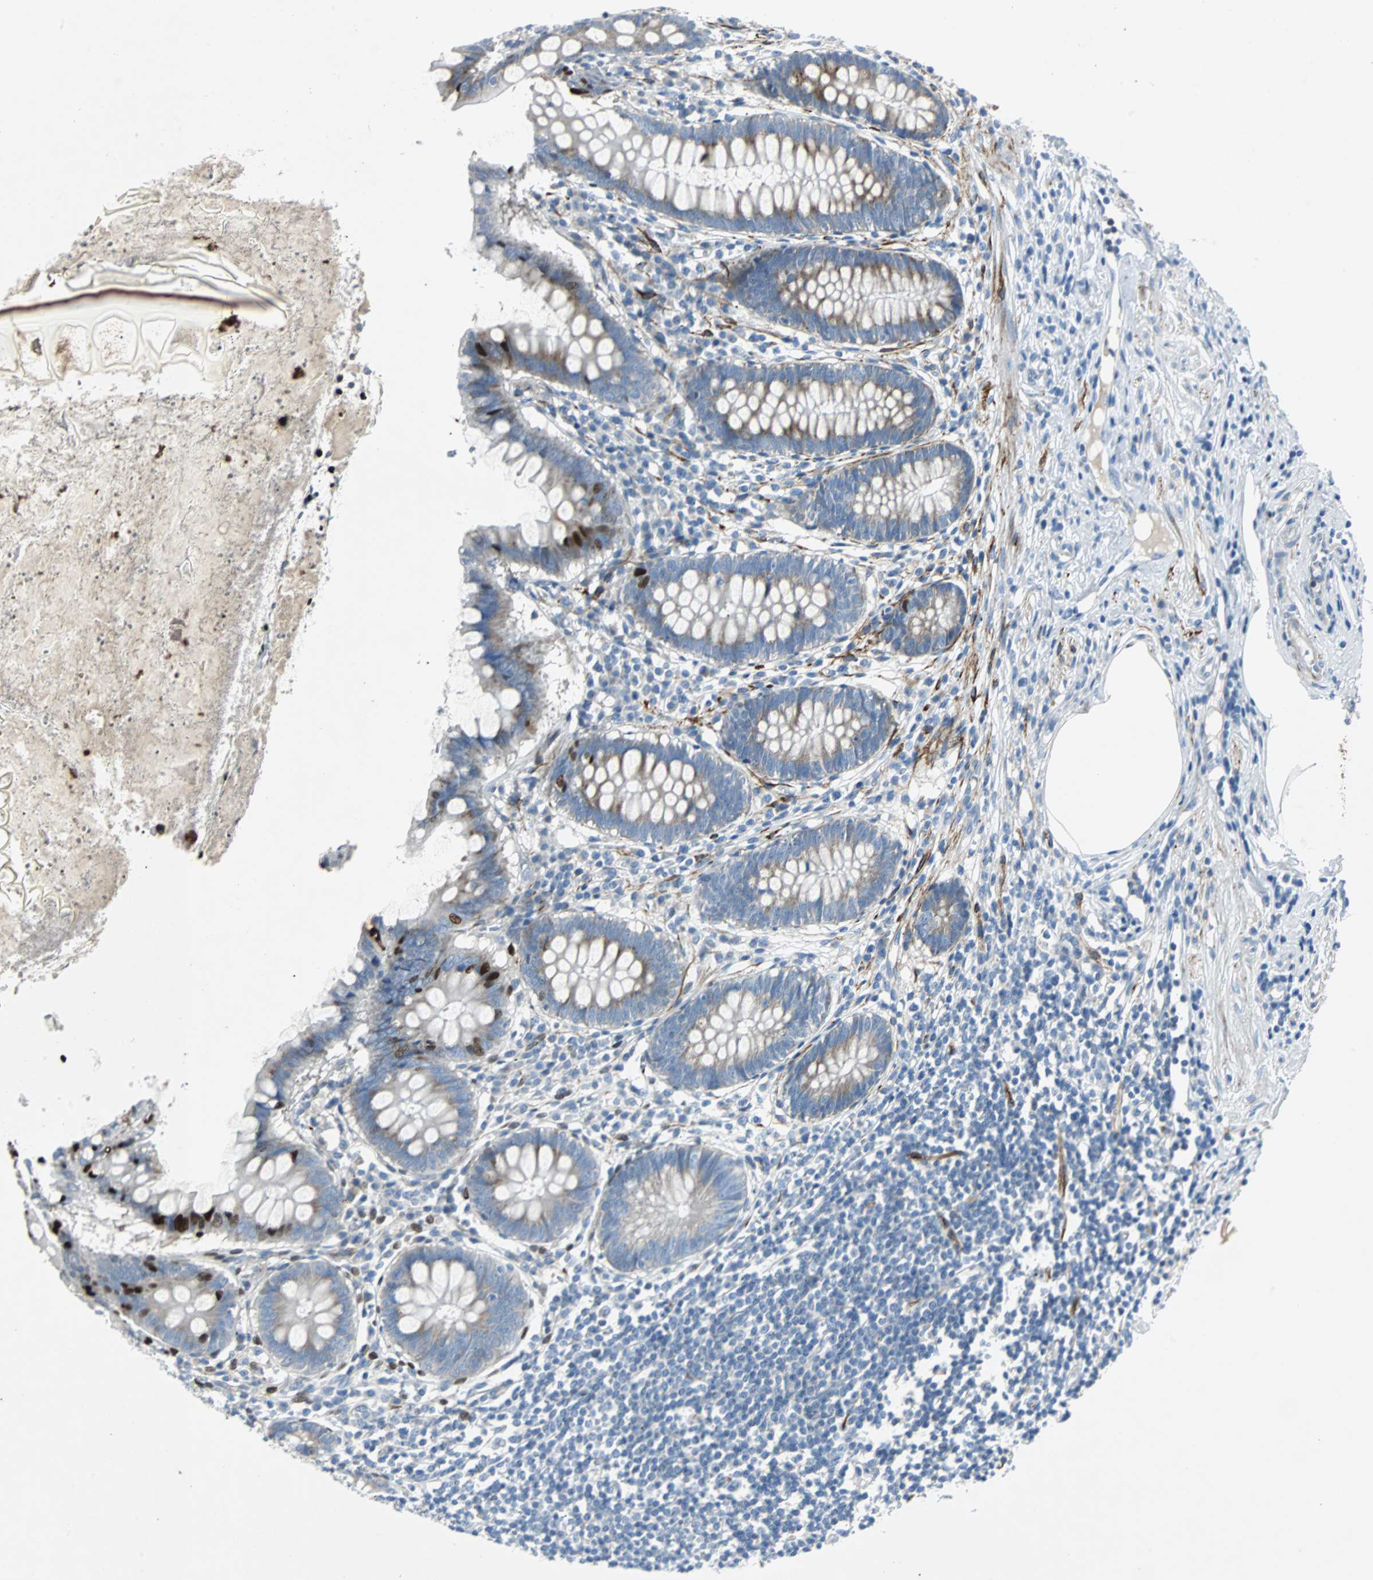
{"staining": {"intensity": "weak", "quantity": "25%-75%", "location": "cytoplasmic/membranous"}, "tissue": "appendix", "cell_type": "Glandular cells", "image_type": "normal", "snomed": [{"axis": "morphology", "description": "Normal tissue, NOS"}, {"axis": "topography", "description": "Appendix"}], "caption": "The histopathology image demonstrates immunohistochemical staining of normal appendix. There is weak cytoplasmic/membranous positivity is present in approximately 25%-75% of glandular cells. (DAB (3,3'-diaminobenzidine) IHC, brown staining for protein, blue staining for nuclei).", "gene": "BBC3", "patient": {"sex": "female", "age": 50}}